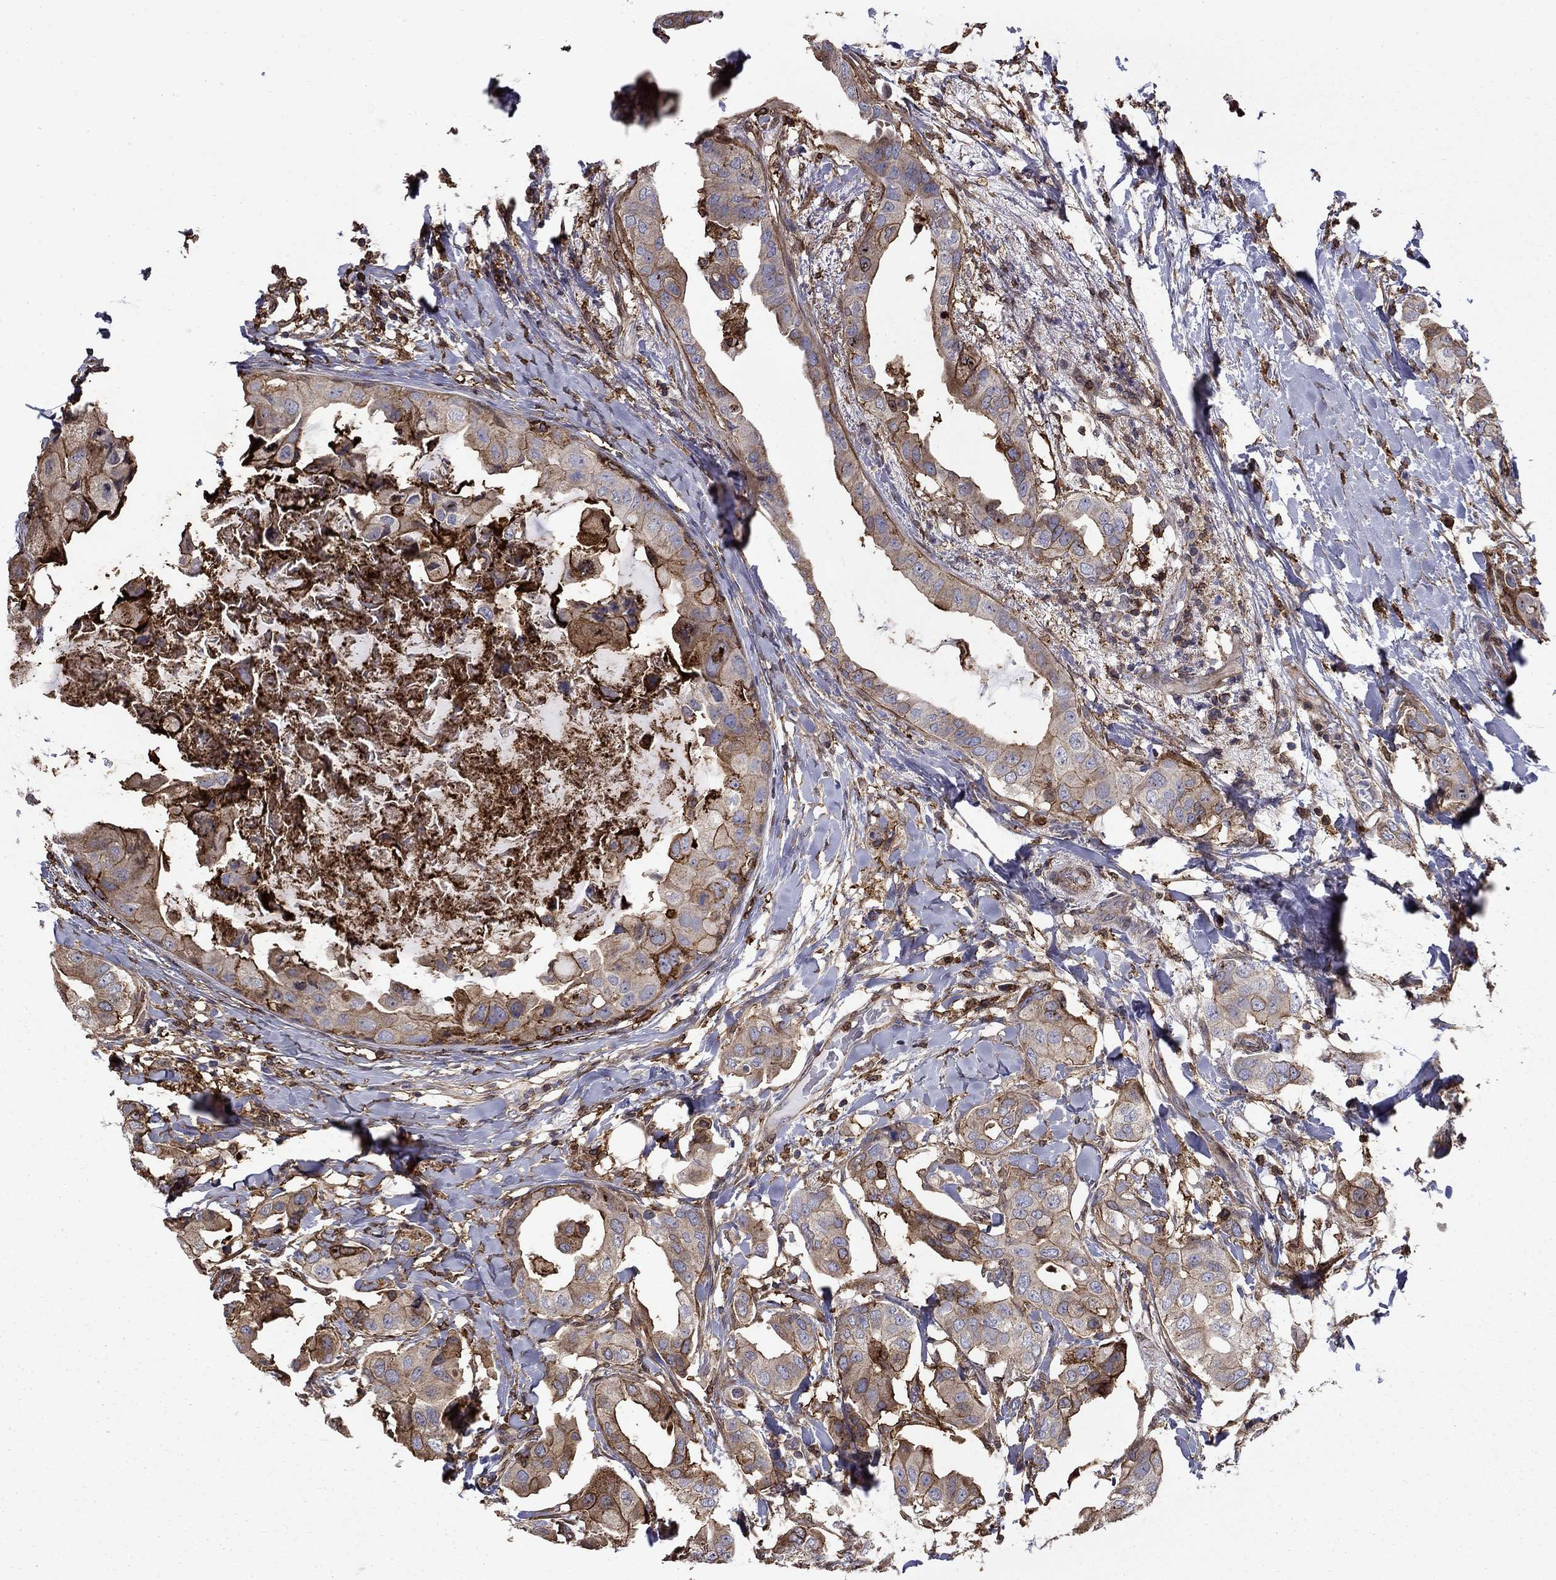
{"staining": {"intensity": "moderate", "quantity": ">75%", "location": "cytoplasmic/membranous"}, "tissue": "breast cancer", "cell_type": "Tumor cells", "image_type": "cancer", "snomed": [{"axis": "morphology", "description": "Normal tissue, NOS"}, {"axis": "morphology", "description": "Duct carcinoma"}, {"axis": "topography", "description": "Breast"}], "caption": "IHC photomicrograph of human invasive ductal carcinoma (breast) stained for a protein (brown), which displays medium levels of moderate cytoplasmic/membranous staining in about >75% of tumor cells.", "gene": "PLAU", "patient": {"sex": "female", "age": 40}}